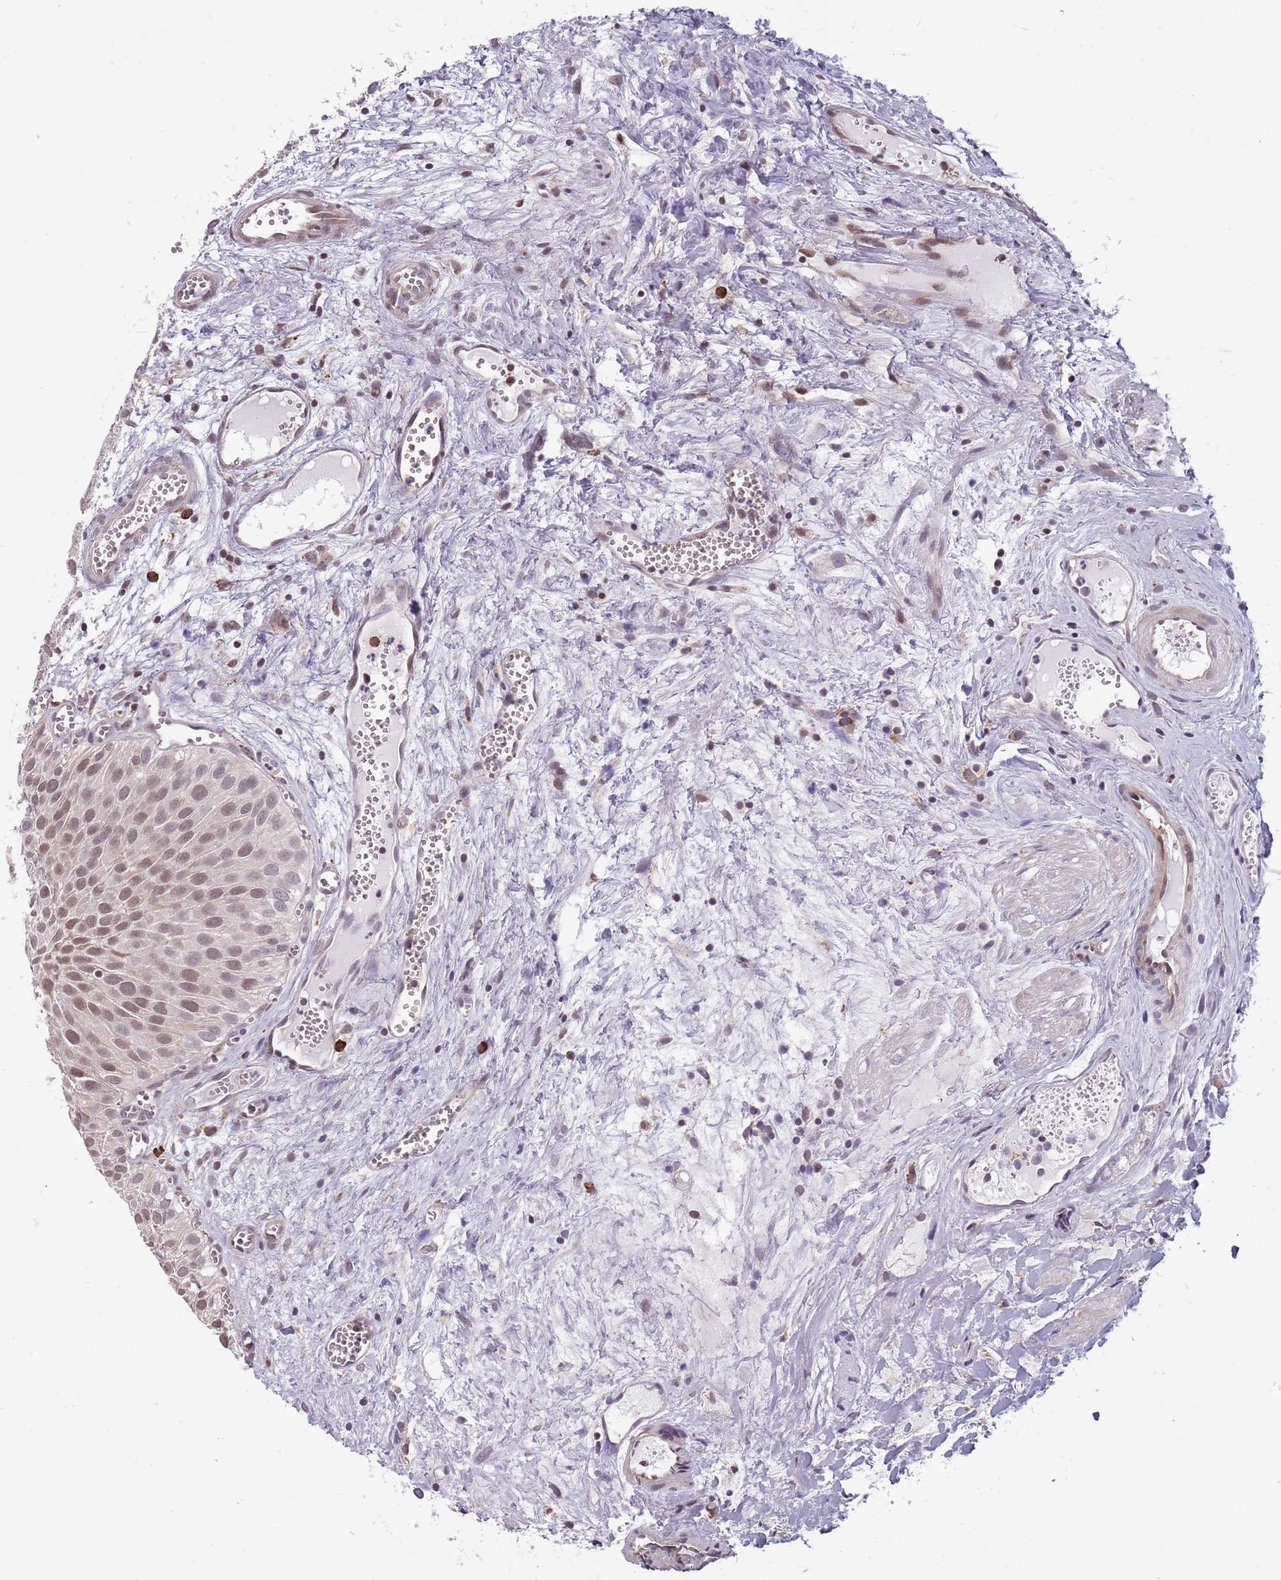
{"staining": {"intensity": "weak", "quantity": "25%-75%", "location": "nuclear"}, "tissue": "urothelial cancer", "cell_type": "Tumor cells", "image_type": "cancer", "snomed": [{"axis": "morphology", "description": "Urothelial carcinoma, Low grade"}, {"axis": "topography", "description": "Urinary bladder"}], "caption": "About 25%-75% of tumor cells in human urothelial carcinoma (low-grade) display weak nuclear protein staining as visualized by brown immunohistochemical staining.", "gene": "BARD1", "patient": {"sex": "male", "age": 88}}